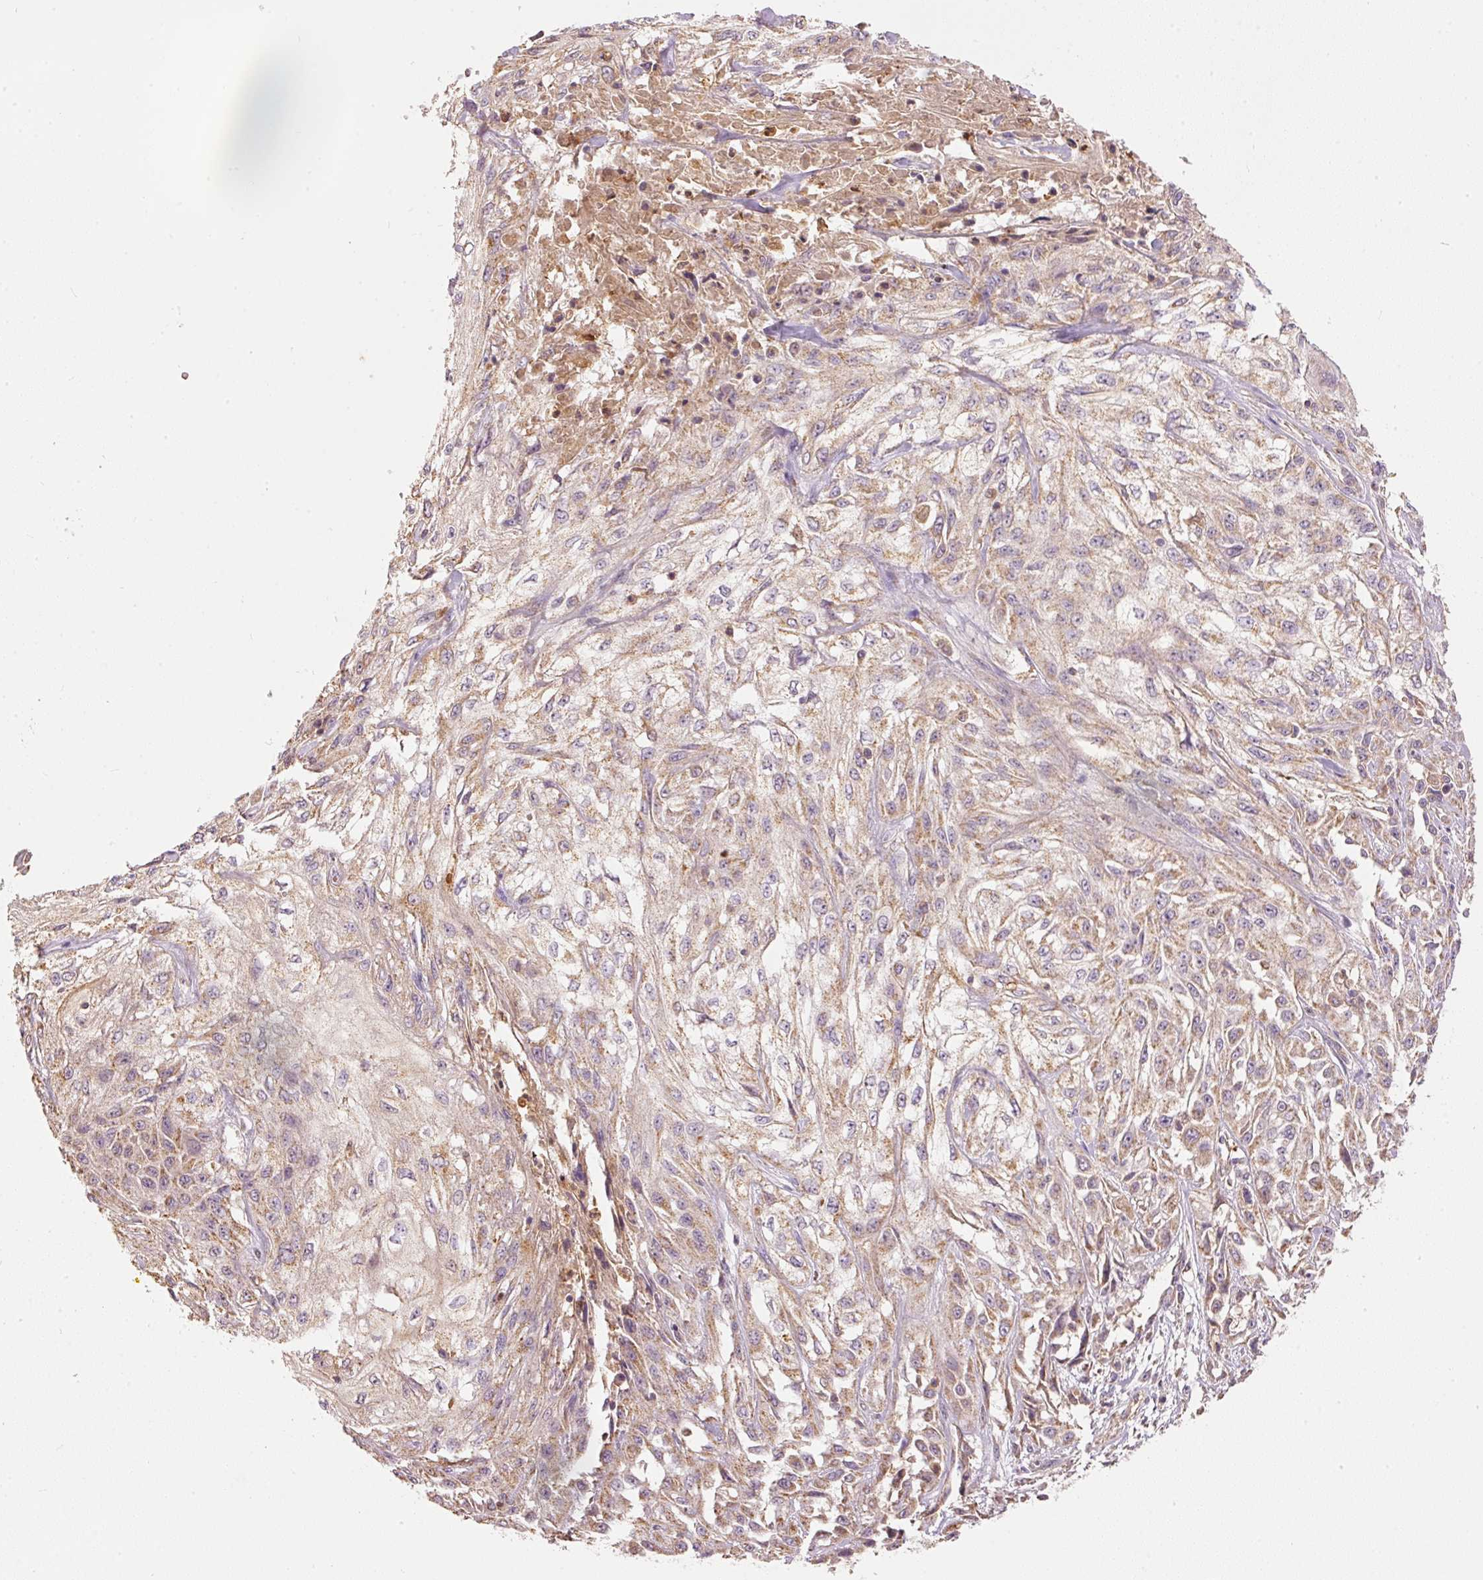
{"staining": {"intensity": "moderate", "quantity": ">75%", "location": "cytoplasmic/membranous"}, "tissue": "skin cancer", "cell_type": "Tumor cells", "image_type": "cancer", "snomed": [{"axis": "morphology", "description": "Squamous cell carcinoma, NOS"}, {"axis": "morphology", "description": "Squamous cell carcinoma, metastatic, NOS"}, {"axis": "topography", "description": "Skin"}, {"axis": "topography", "description": "Lymph node"}], "caption": "DAB immunohistochemical staining of human skin squamous cell carcinoma shows moderate cytoplasmic/membranous protein positivity in approximately >75% of tumor cells. Immunohistochemistry stains the protein in brown and the nuclei are stained blue.", "gene": "PSENEN", "patient": {"sex": "male", "age": 75}}